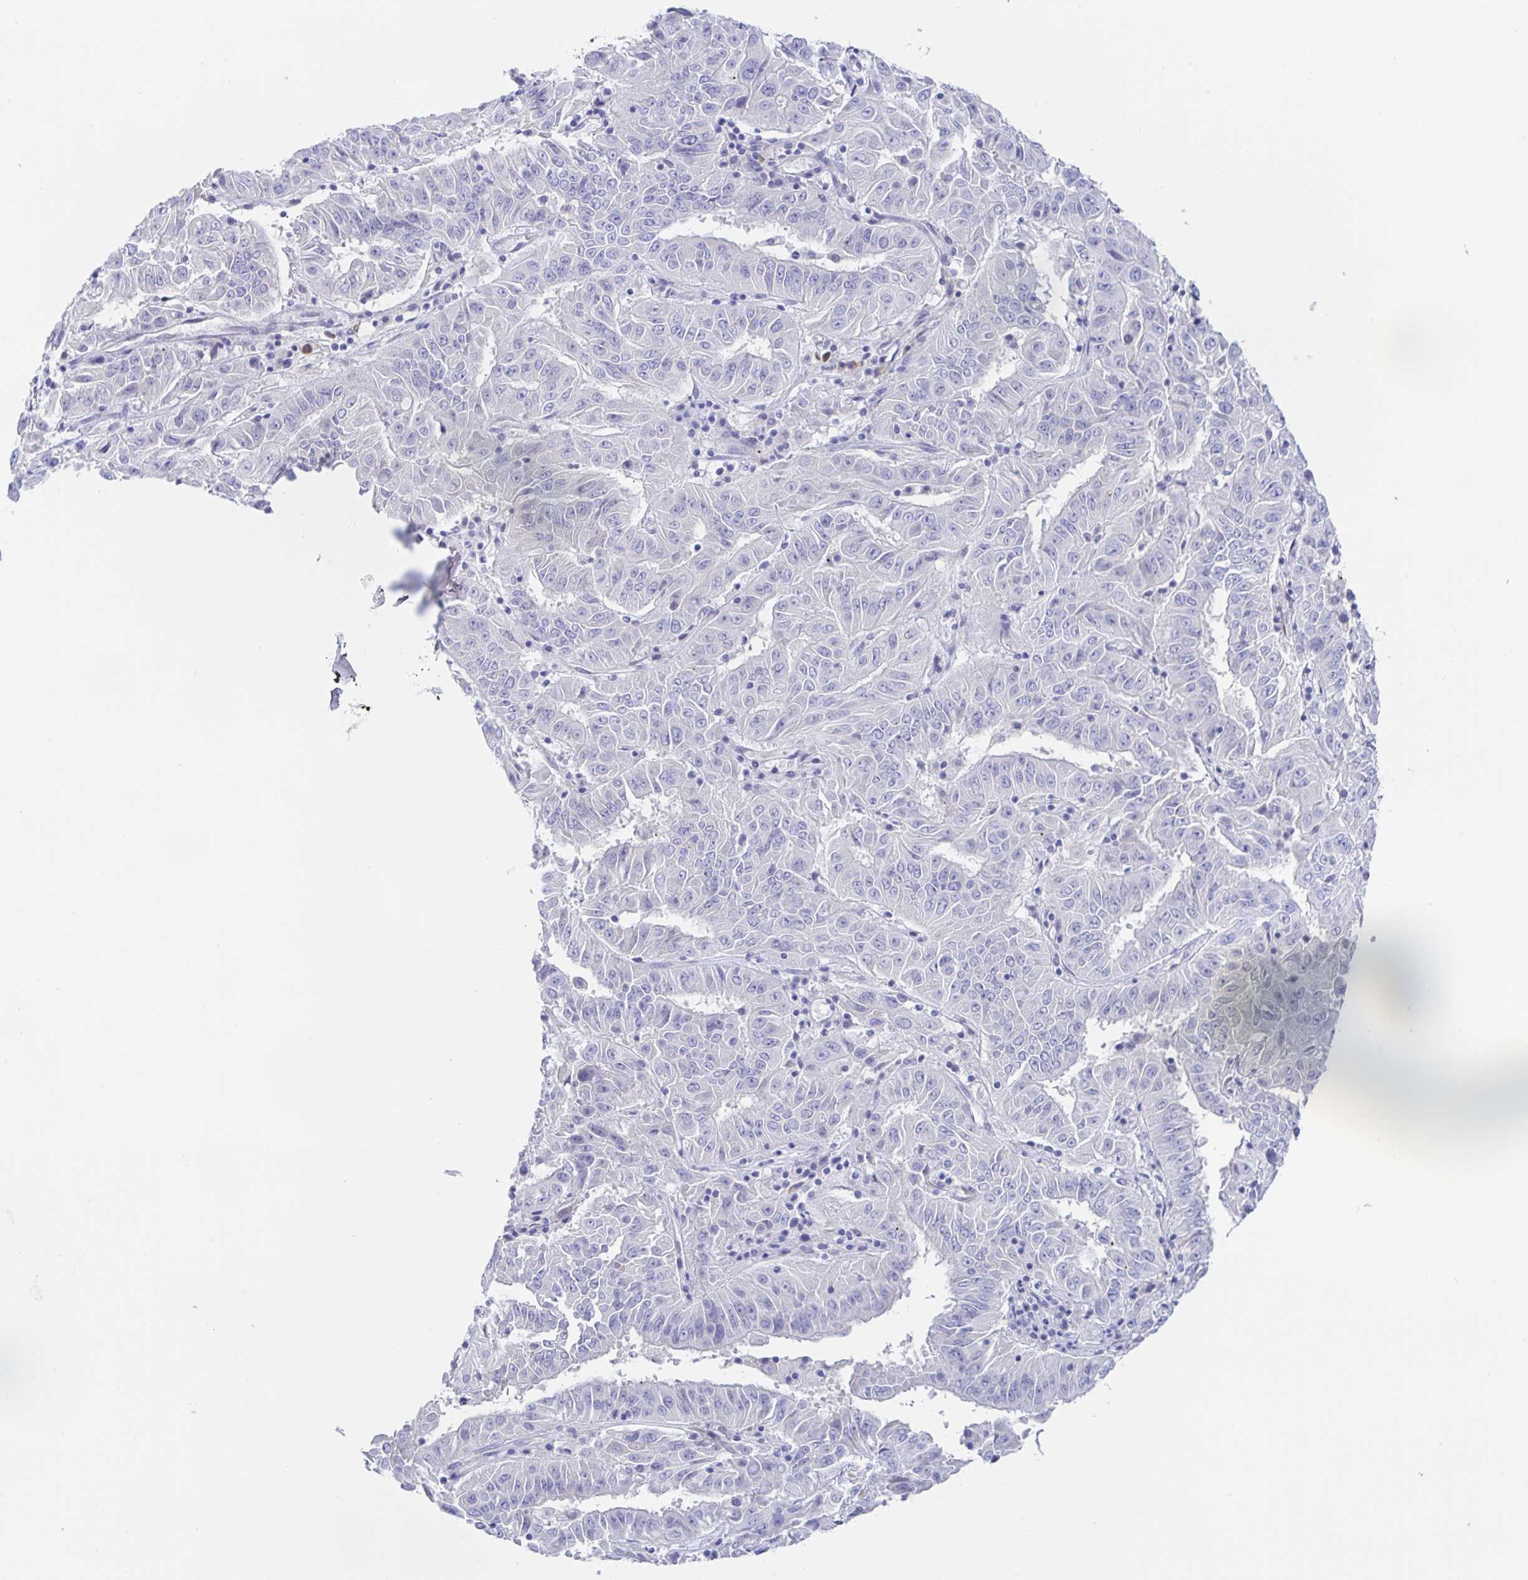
{"staining": {"intensity": "negative", "quantity": "none", "location": "none"}, "tissue": "pancreatic cancer", "cell_type": "Tumor cells", "image_type": "cancer", "snomed": [{"axis": "morphology", "description": "Adenocarcinoma, NOS"}, {"axis": "topography", "description": "Pancreas"}], "caption": "IHC micrograph of pancreatic adenocarcinoma stained for a protein (brown), which exhibits no positivity in tumor cells.", "gene": "SIAH3", "patient": {"sex": "male", "age": 63}}